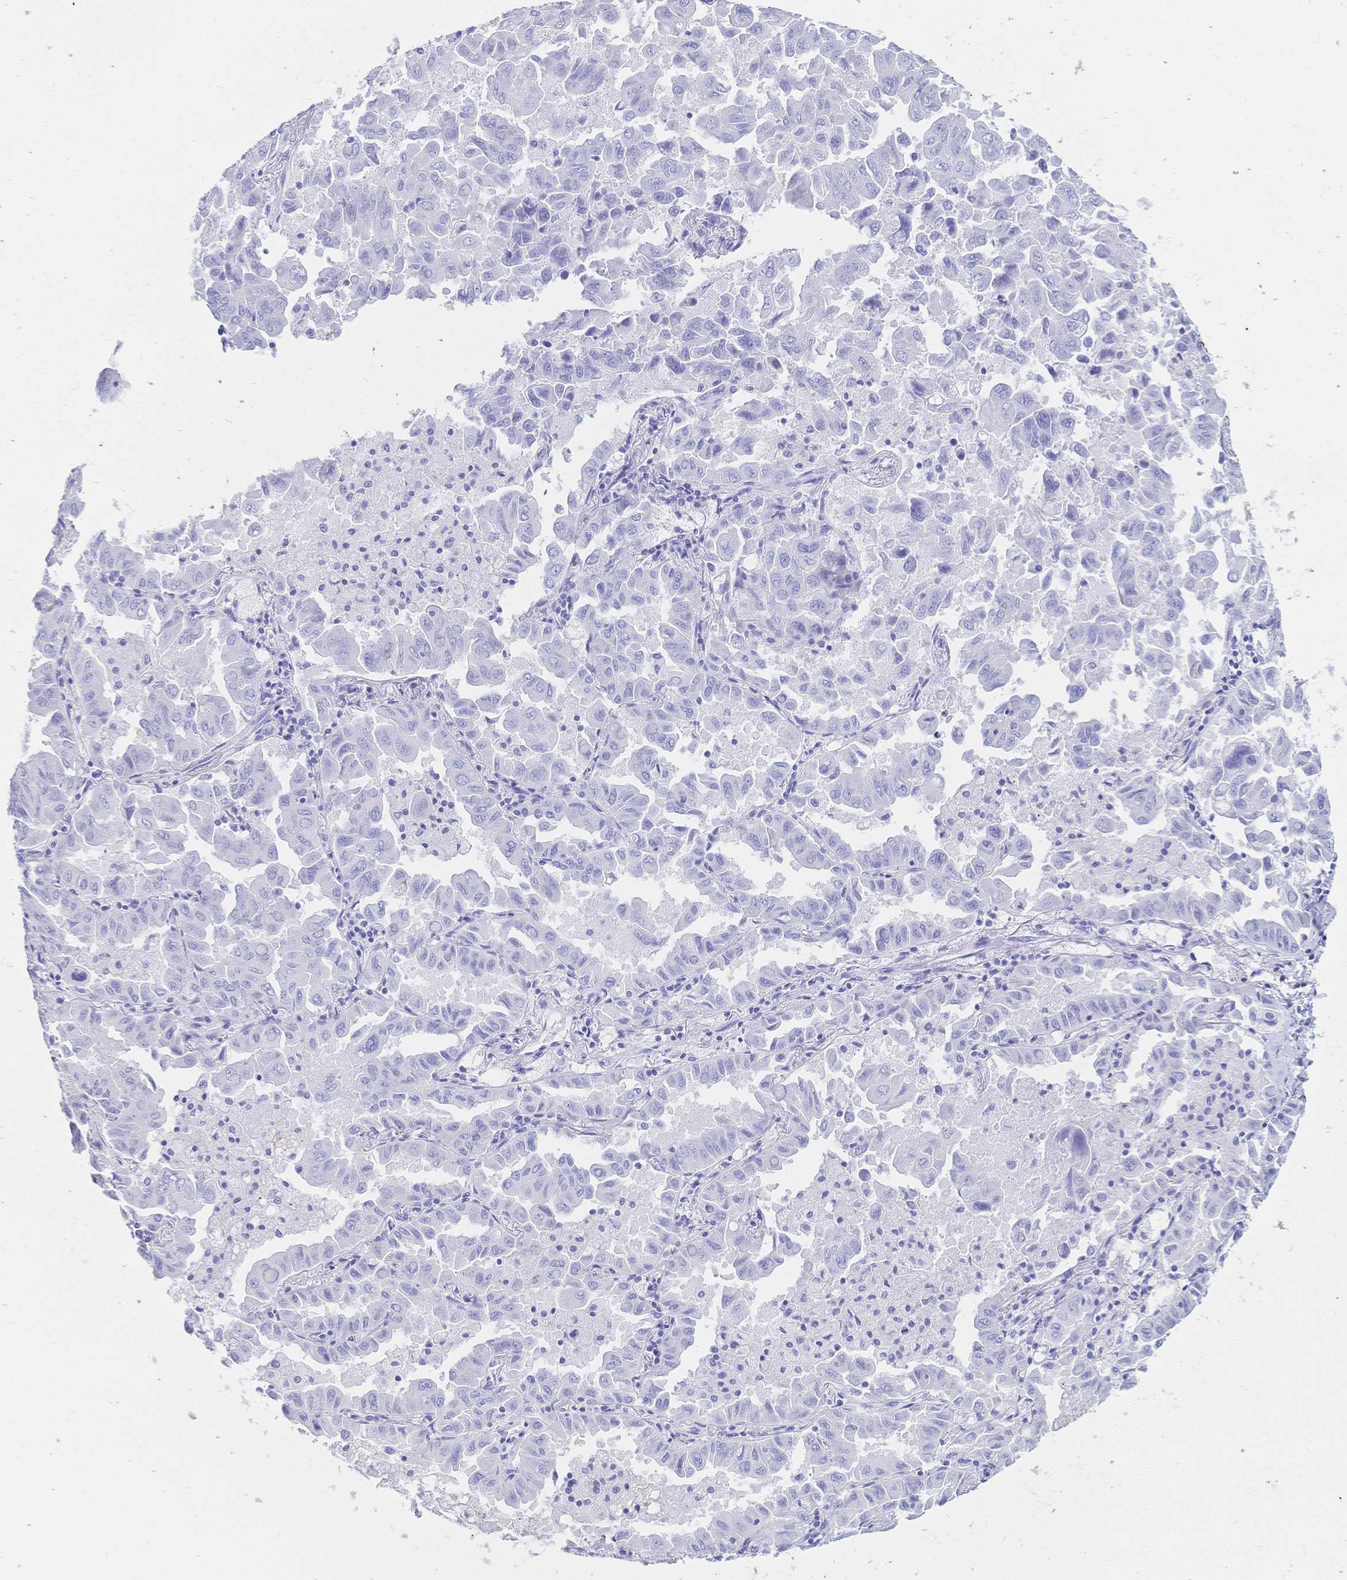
{"staining": {"intensity": "negative", "quantity": "none", "location": "none"}, "tissue": "lung cancer", "cell_type": "Tumor cells", "image_type": "cancer", "snomed": [{"axis": "morphology", "description": "Adenocarcinoma, NOS"}, {"axis": "topography", "description": "Lung"}], "caption": "Lung adenocarcinoma was stained to show a protein in brown. There is no significant expression in tumor cells.", "gene": "MEP1B", "patient": {"sex": "male", "age": 64}}